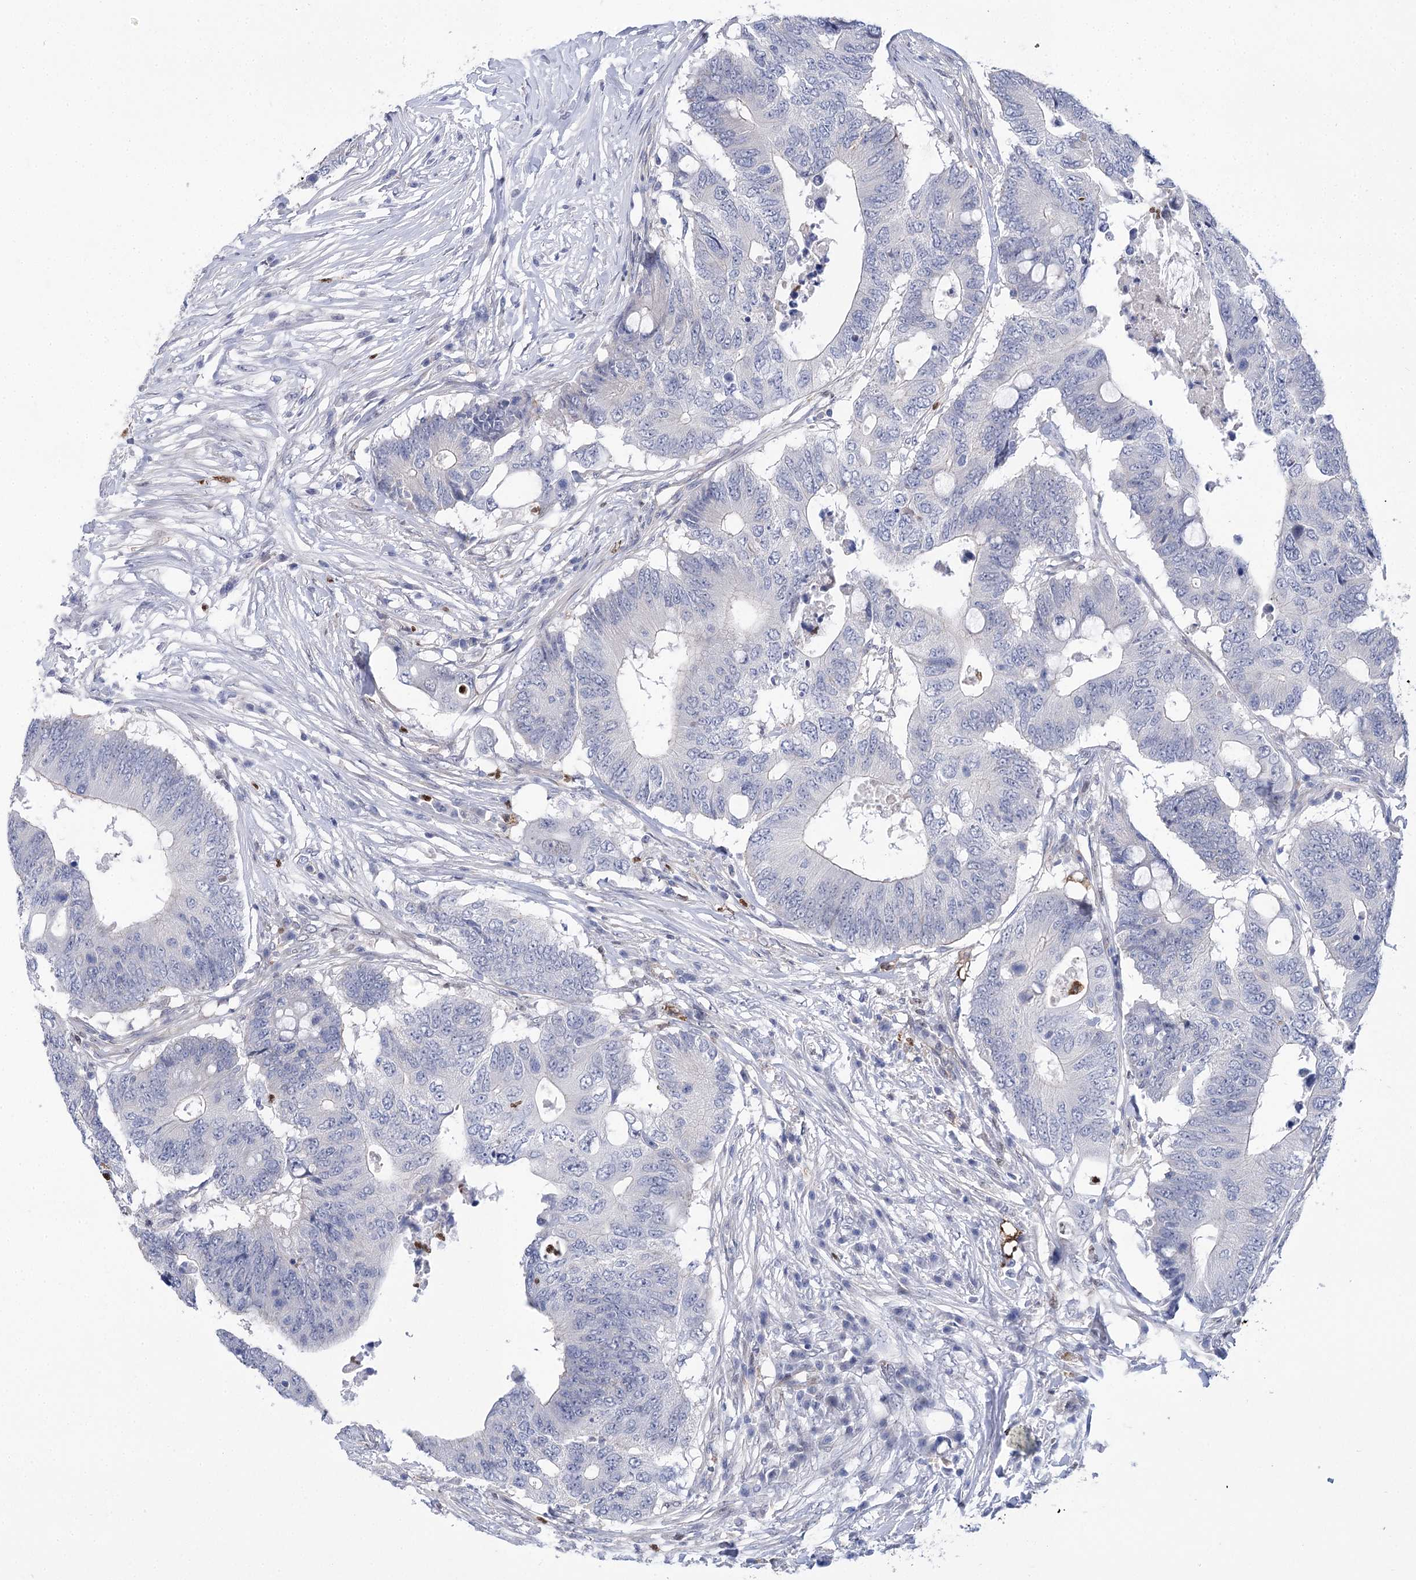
{"staining": {"intensity": "negative", "quantity": "none", "location": "none"}, "tissue": "colorectal cancer", "cell_type": "Tumor cells", "image_type": "cancer", "snomed": [{"axis": "morphology", "description": "Adenocarcinoma, NOS"}, {"axis": "topography", "description": "Colon"}], "caption": "IHC photomicrograph of human colorectal adenocarcinoma stained for a protein (brown), which displays no staining in tumor cells.", "gene": "THAP6", "patient": {"sex": "male", "age": 71}}